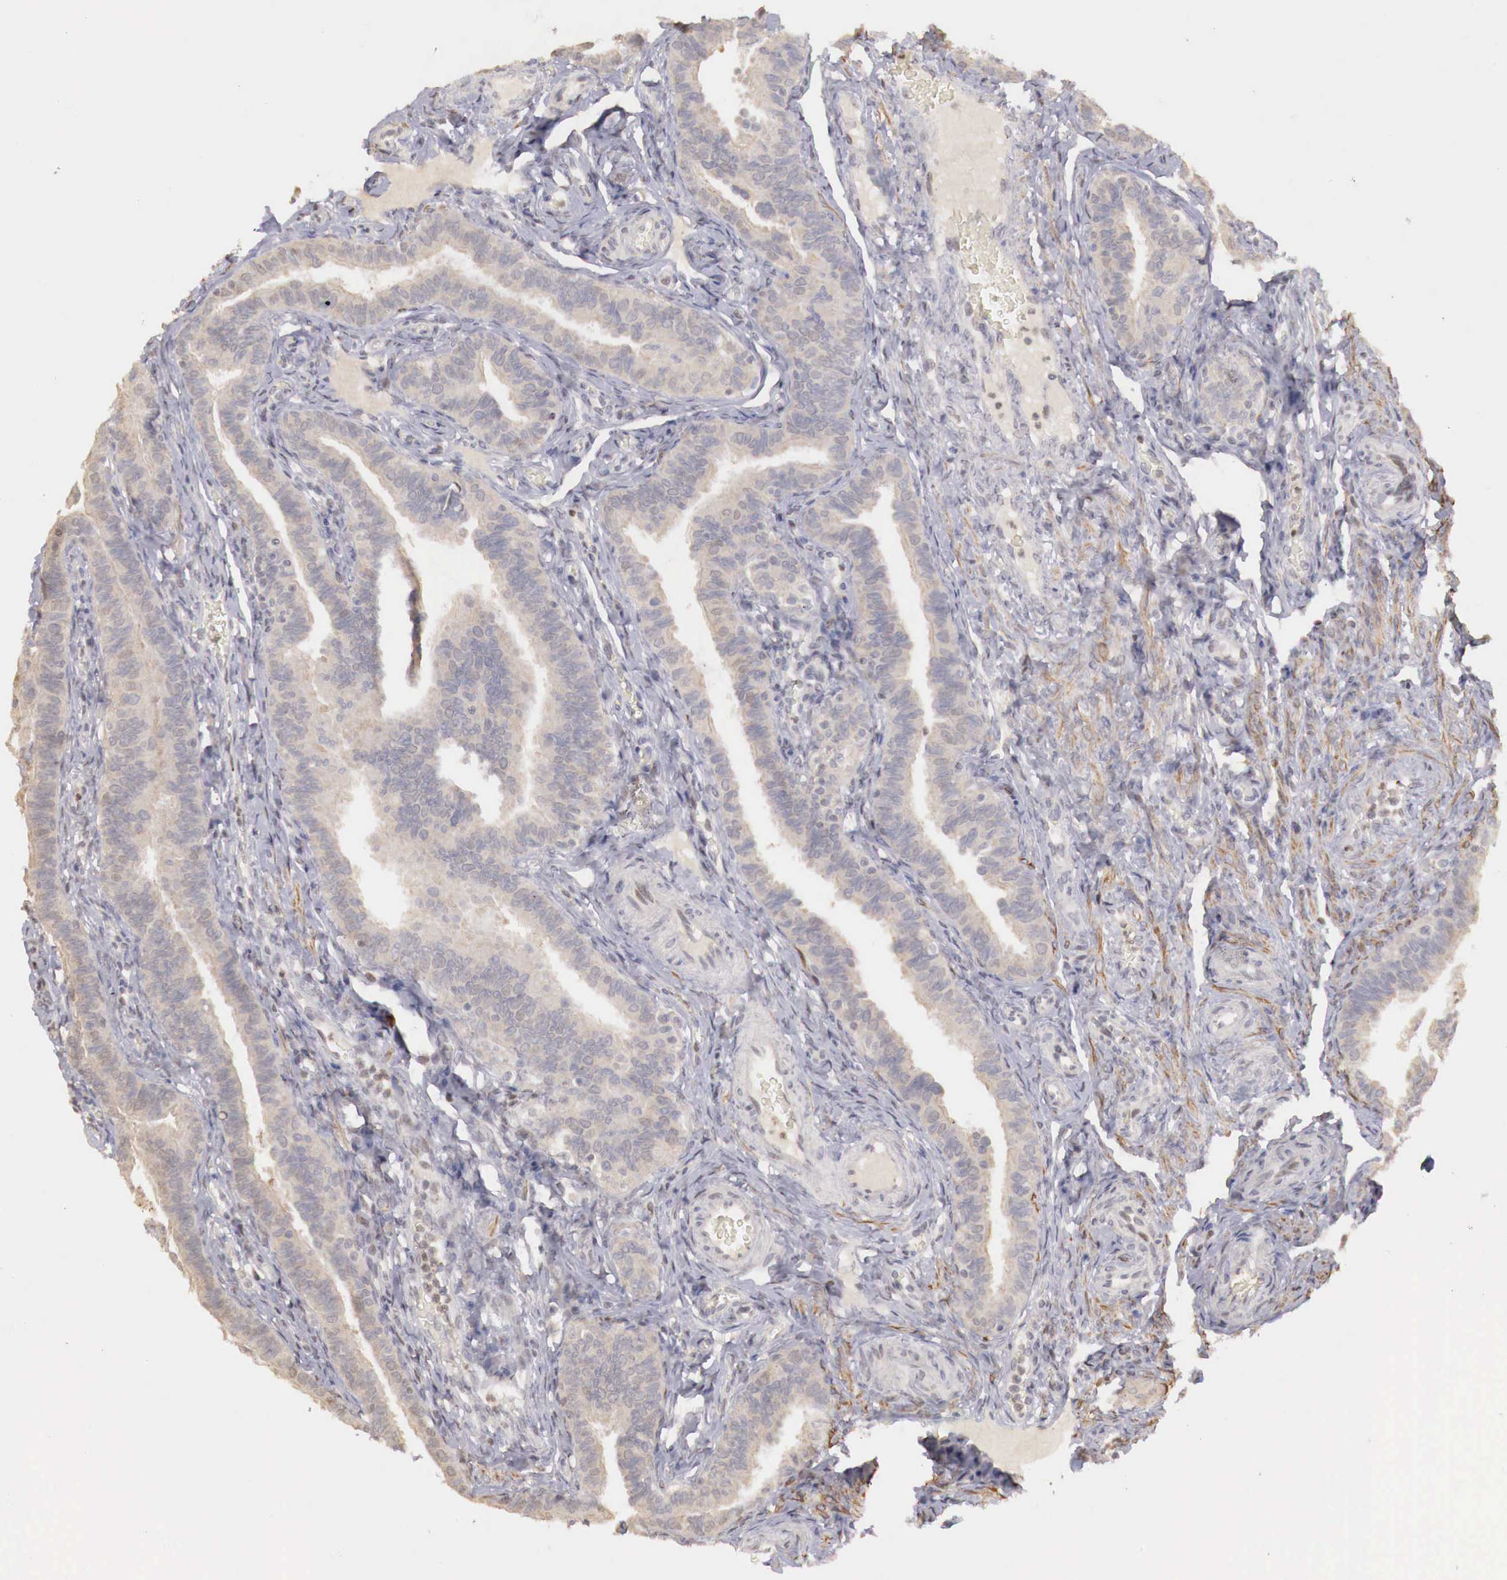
{"staining": {"intensity": "negative", "quantity": "none", "location": "none"}, "tissue": "fallopian tube", "cell_type": "Glandular cells", "image_type": "normal", "snomed": [{"axis": "morphology", "description": "Normal tissue, NOS"}, {"axis": "topography", "description": "Fallopian tube"}], "caption": "This is an IHC micrograph of unremarkable human fallopian tube. There is no positivity in glandular cells.", "gene": "TBC1D9", "patient": {"sex": "female", "age": 38}}